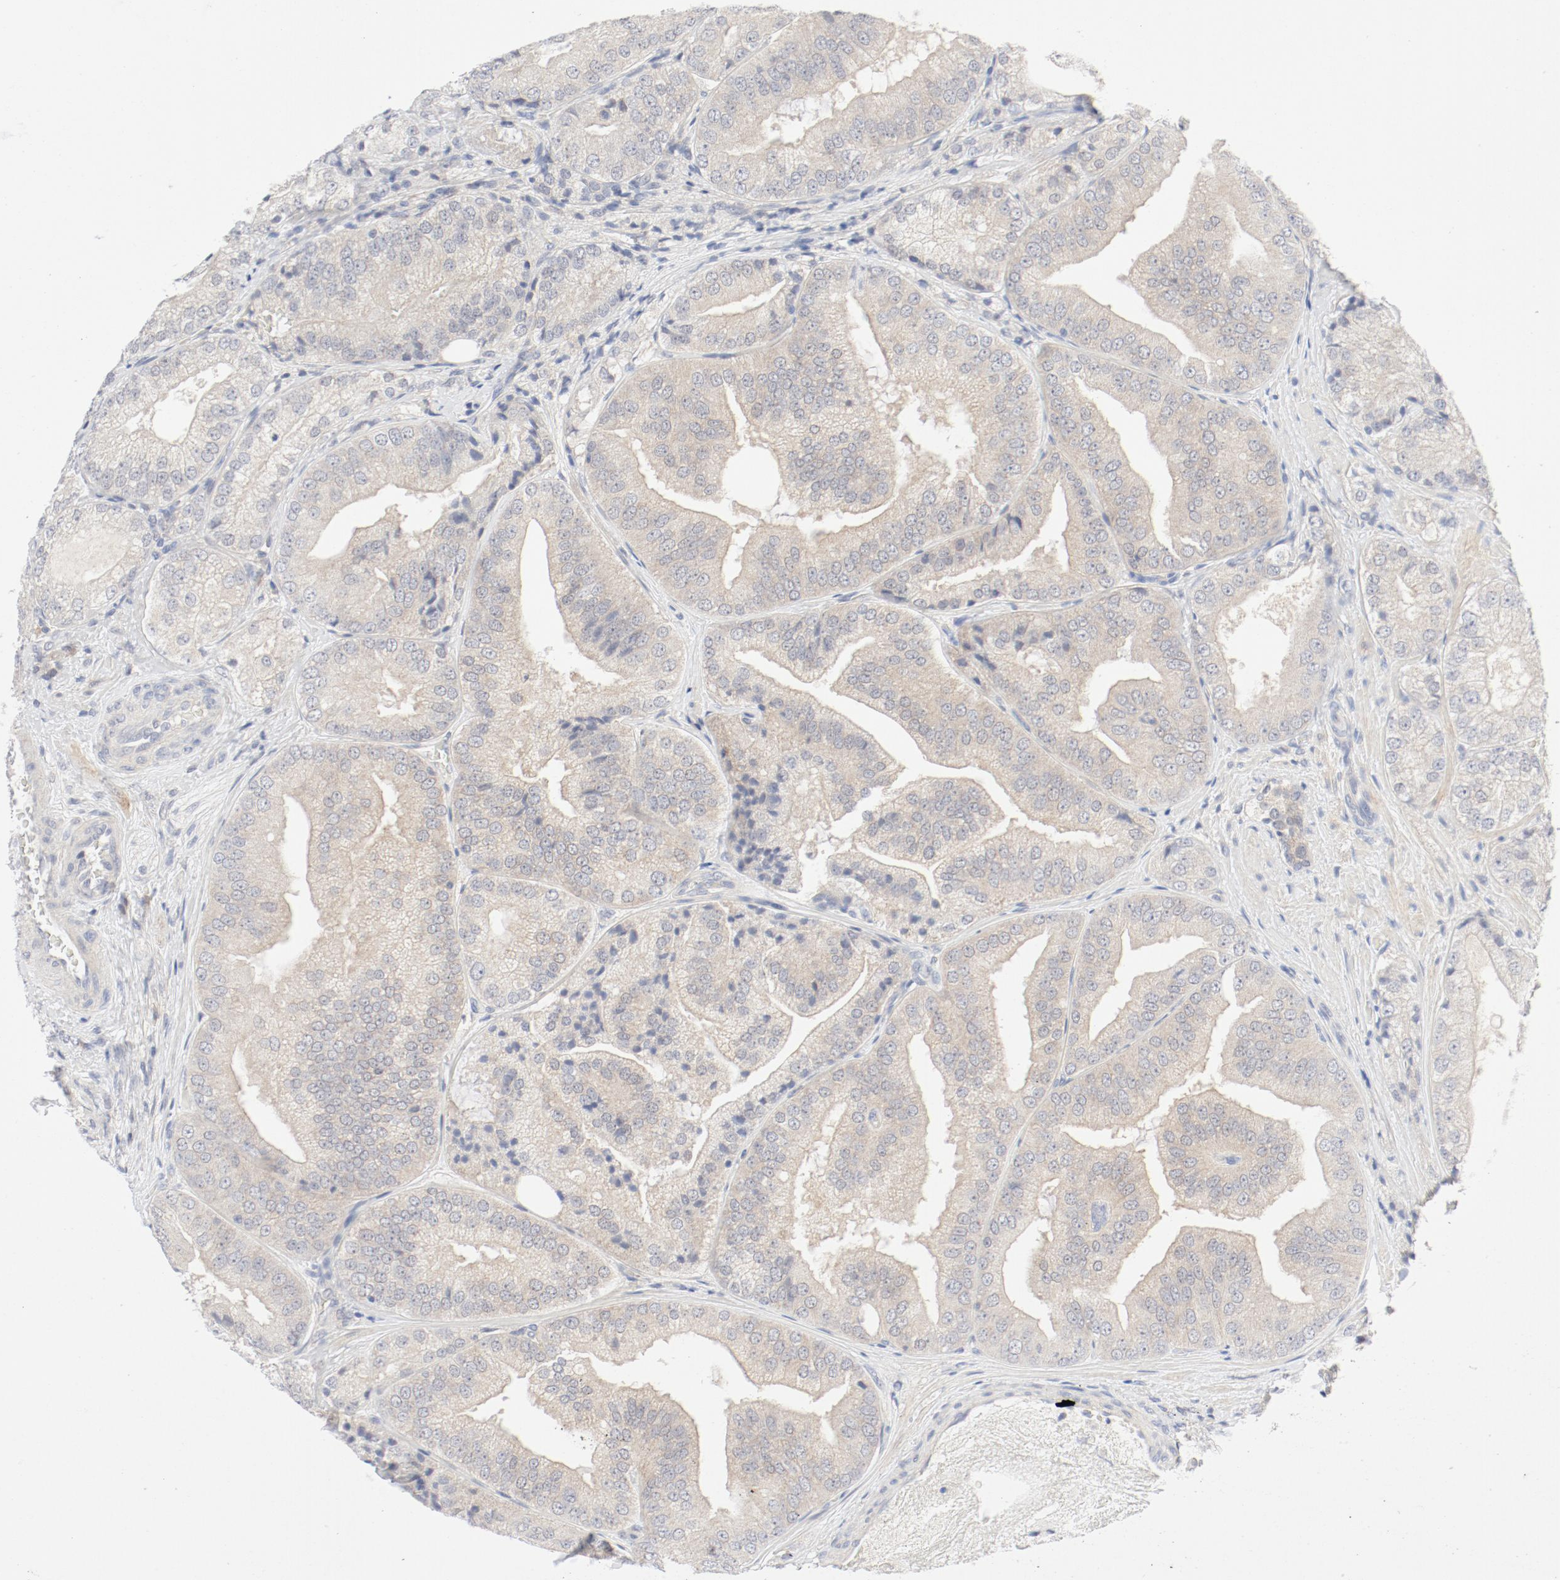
{"staining": {"intensity": "weak", "quantity": "25%-75%", "location": "cytoplasmic/membranous"}, "tissue": "prostate cancer", "cell_type": "Tumor cells", "image_type": "cancer", "snomed": [{"axis": "morphology", "description": "Adenocarcinoma, Low grade"}, {"axis": "topography", "description": "Prostate"}], "caption": "This is an image of IHC staining of prostate low-grade adenocarcinoma, which shows weak staining in the cytoplasmic/membranous of tumor cells.", "gene": "PGM1", "patient": {"sex": "male", "age": 60}}